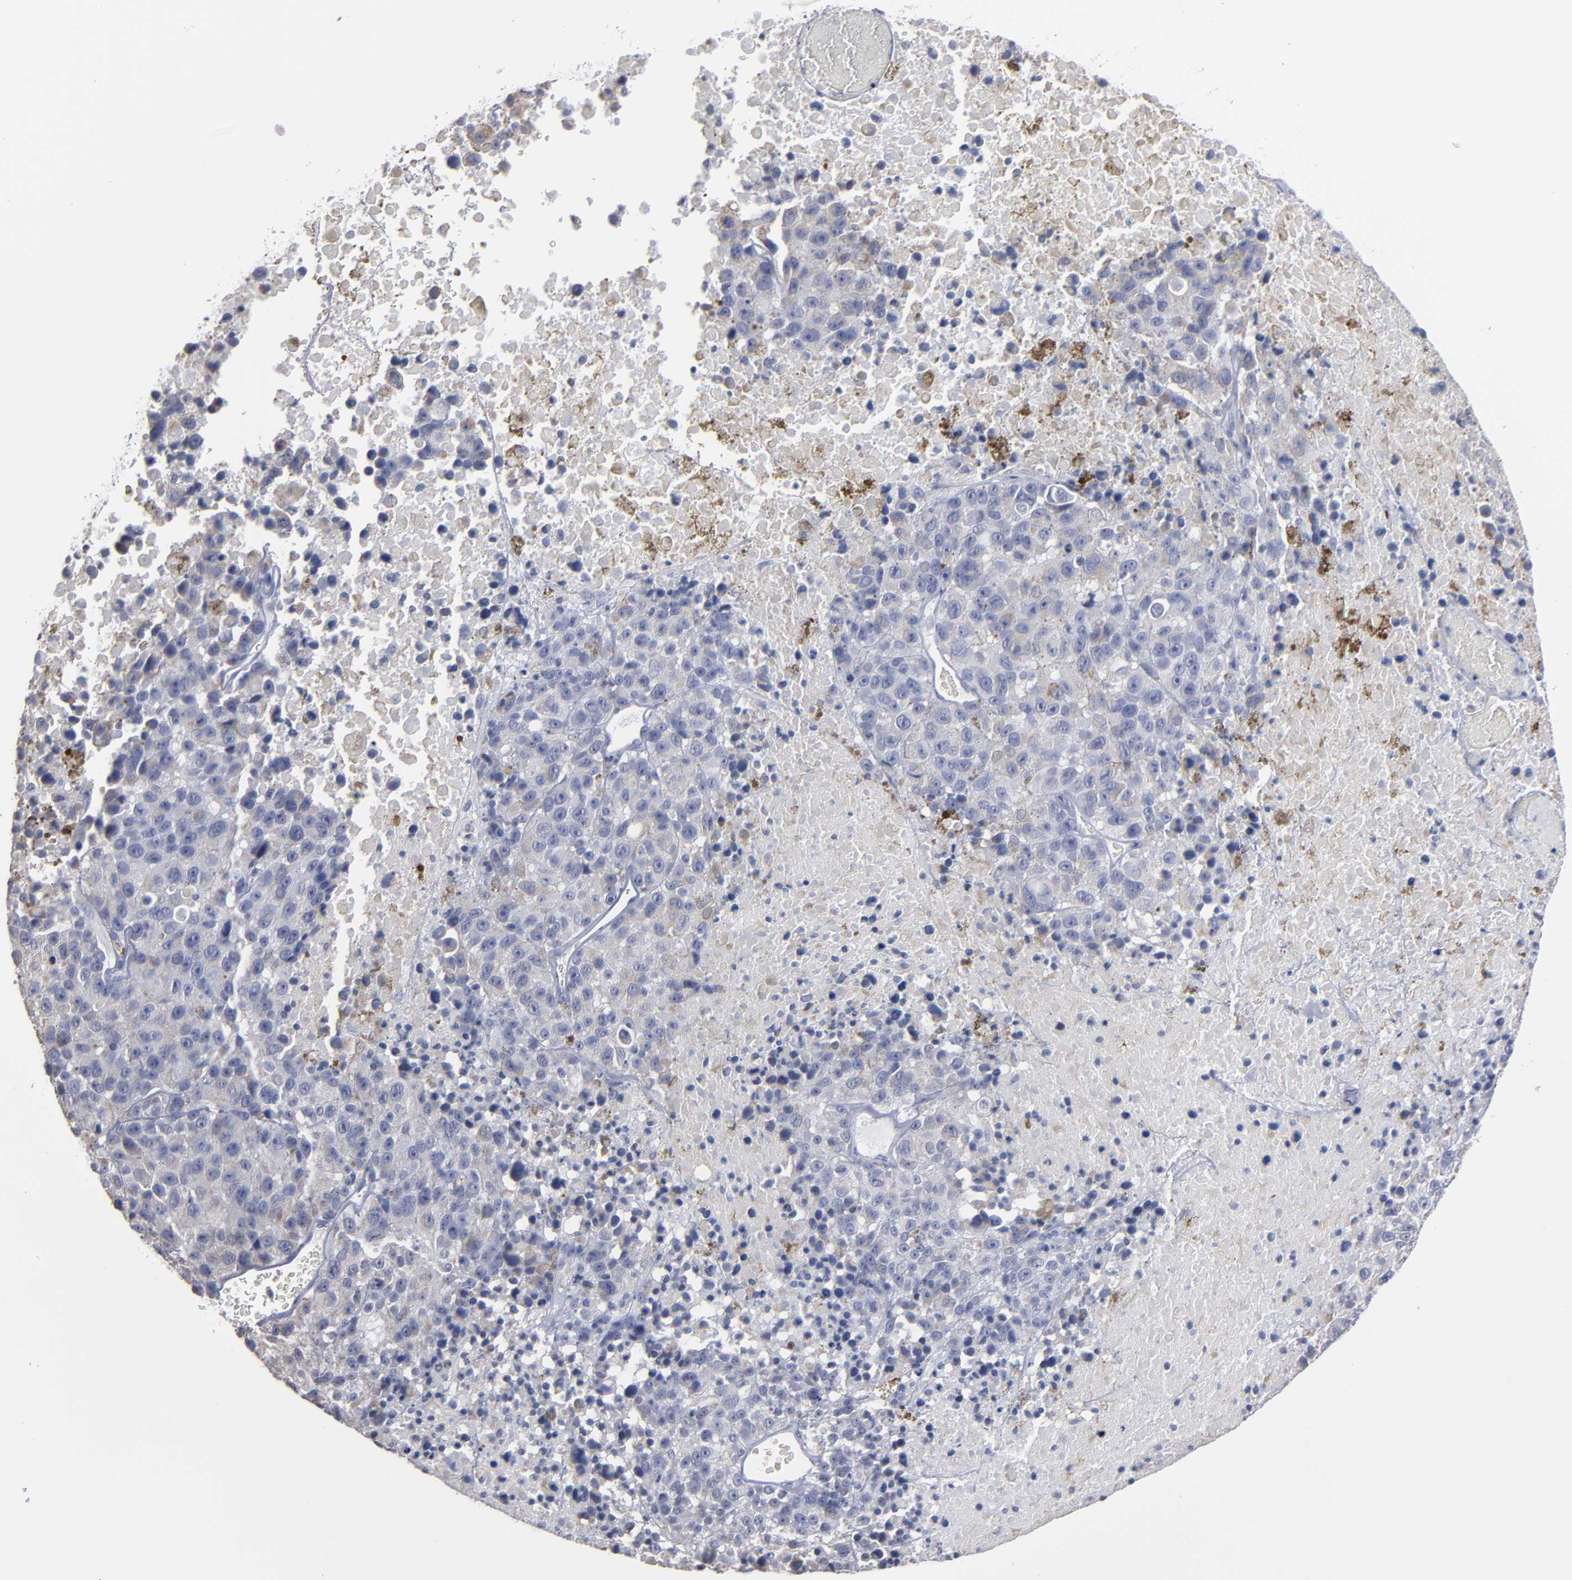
{"staining": {"intensity": "negative", "quantity": "none", "location": "none"}, "tissue": "melanoma", "cell_type": "Tumor cells", "image_type": "cancer", "snomed": [{"axis": "morphology", "description": "Malignant melanoma, Metastatic site"}, {"axis": "topography", "description": "Cerebral cortex"}], "caption": "Image shows no significant protein staining in tumor cells of melanoma.", "gene": "RPH3A", "patient": {"sex": "female", "age": 52}}